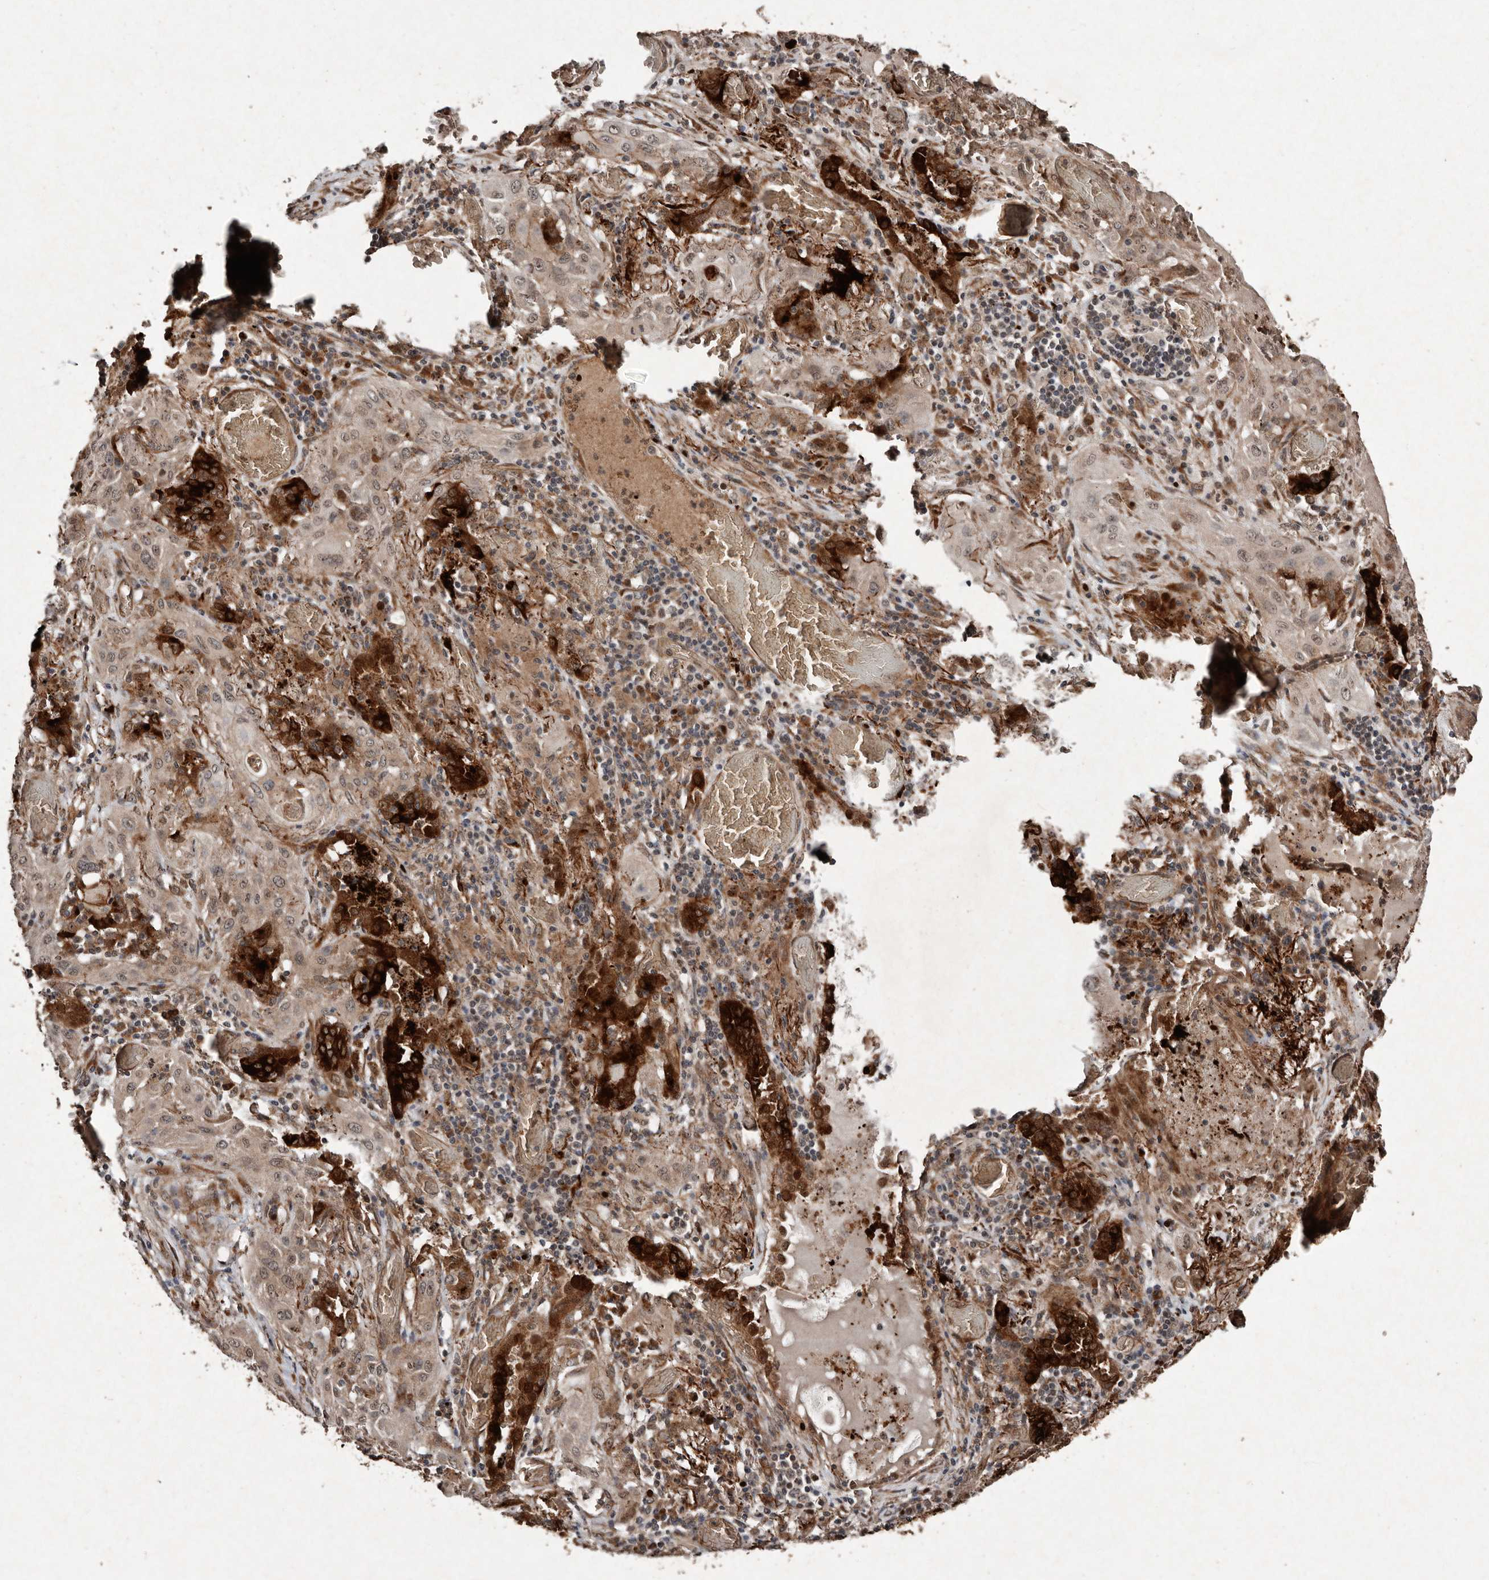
{"staining": {"intensity": "weak", "quantity": "25%-75%", "location": "nuclear"}, "tissue": "lung cancer", "cell_type": "Tumor cells", "image_type": "cancer", "snomed": [{"axis": "morphology", "description": "Squamous cell carcinoma, NOS"}, {"axis": "topography", "description": "Lung"}], "caption": "A photomicrograph of human squamous cell carcinoma (lung) stained for a protein displays weak nuclear brown staining in tumor cells.", "gene": "DIP2C", "patient": {"sex": "female", "age": 47}}